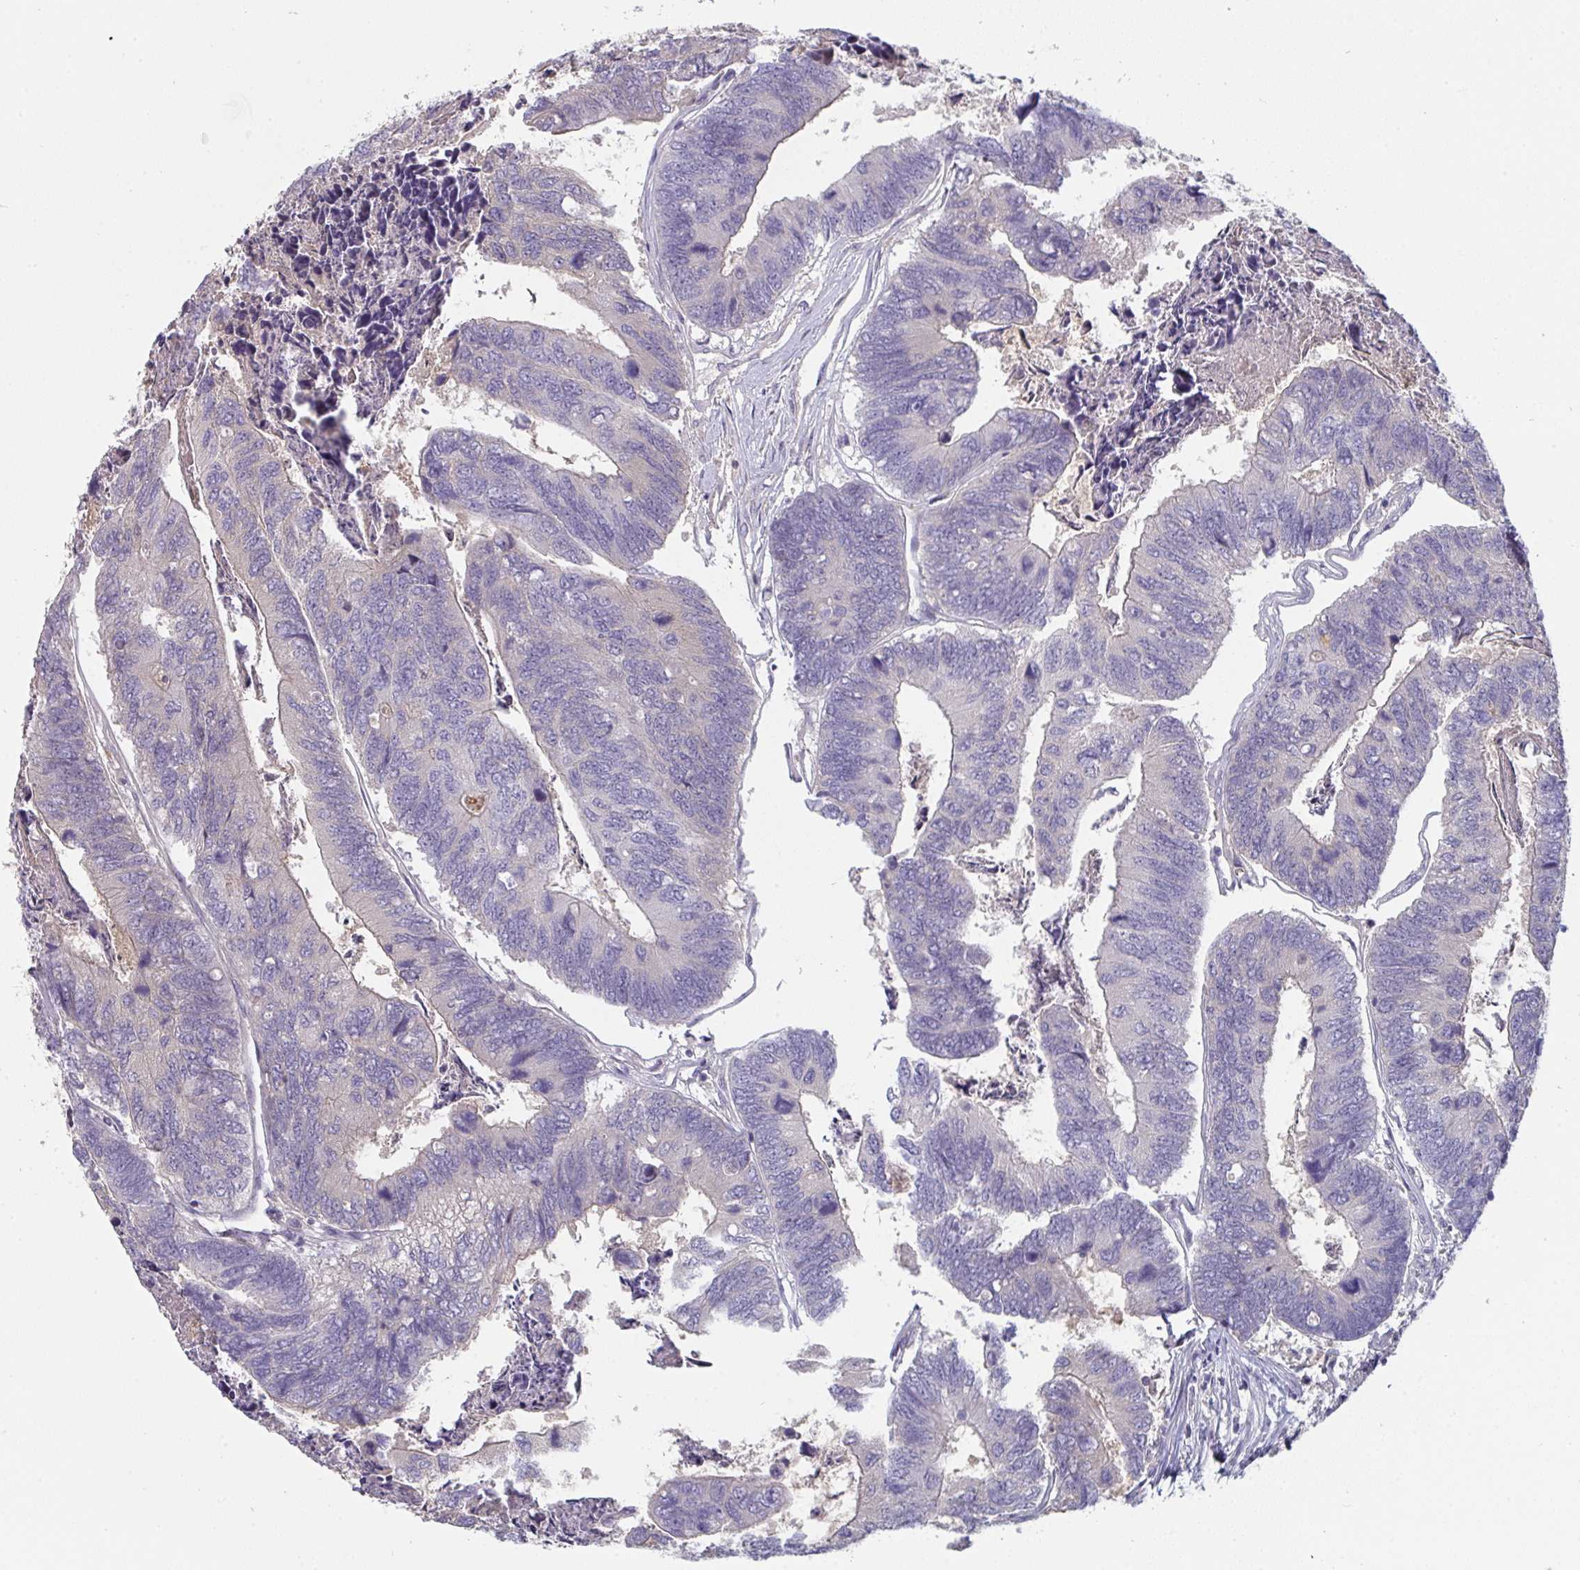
{"staining": {"intensity": "negative", "quantity": "none", "location": "none"}, "tissue": "colorectal cancer", "cell_type": "Tumor cells", "image_type": "cancer", "snomed": [{"axis": "morphology", "description": "Adenocarcinoma, NOS"}, {"axis": "topography", "description": "Colon"}], "caption": "Photomicrograph shows no significant protein positivity in tumor cells of colorectal cancer (adenocarcinoma).", "gene": "HGFAC", "patient": {"sex": "female", "age": 67}}